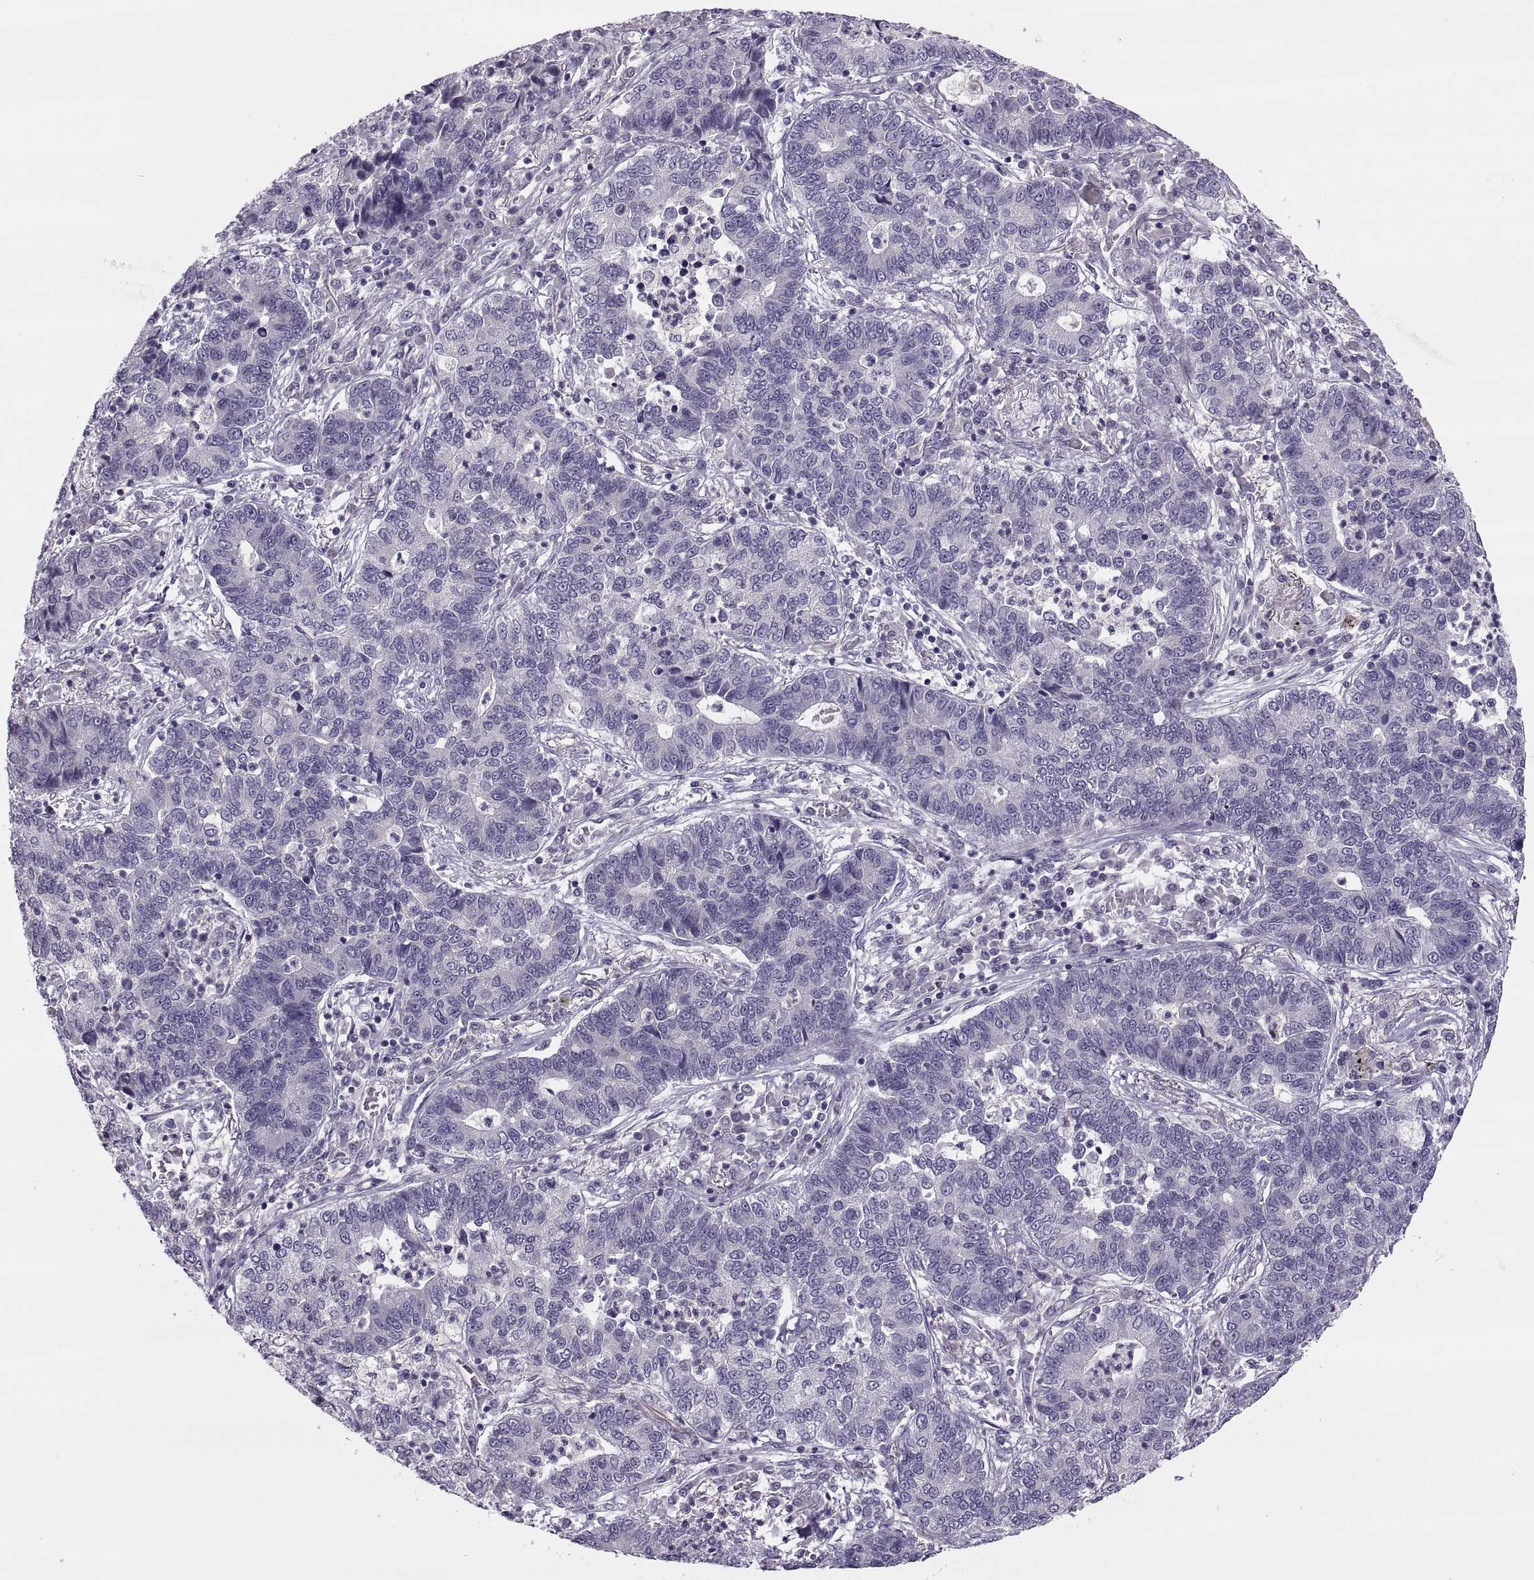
{"staining": {"intensity": "negative", "quantity": "none", "location": "none"}, "tissue": "lung cancer", "cell_type": "Tumor cells", "image_type": "cancer", "snomed": [{"axis": "morphology", "description": "Adenocarcinoma, NOS"}, {"axis": "topography", "description": "Lung"}], "caption": "Immunohistochemistry image of human lung adenocarcinoma stained for a protein (brown), which displays no expression in tumor cells. (DAB immunohistochemistry (IHC), high magnification).", "gene": "CHCT1", "patient": {"sex": "female", "age": 57}}